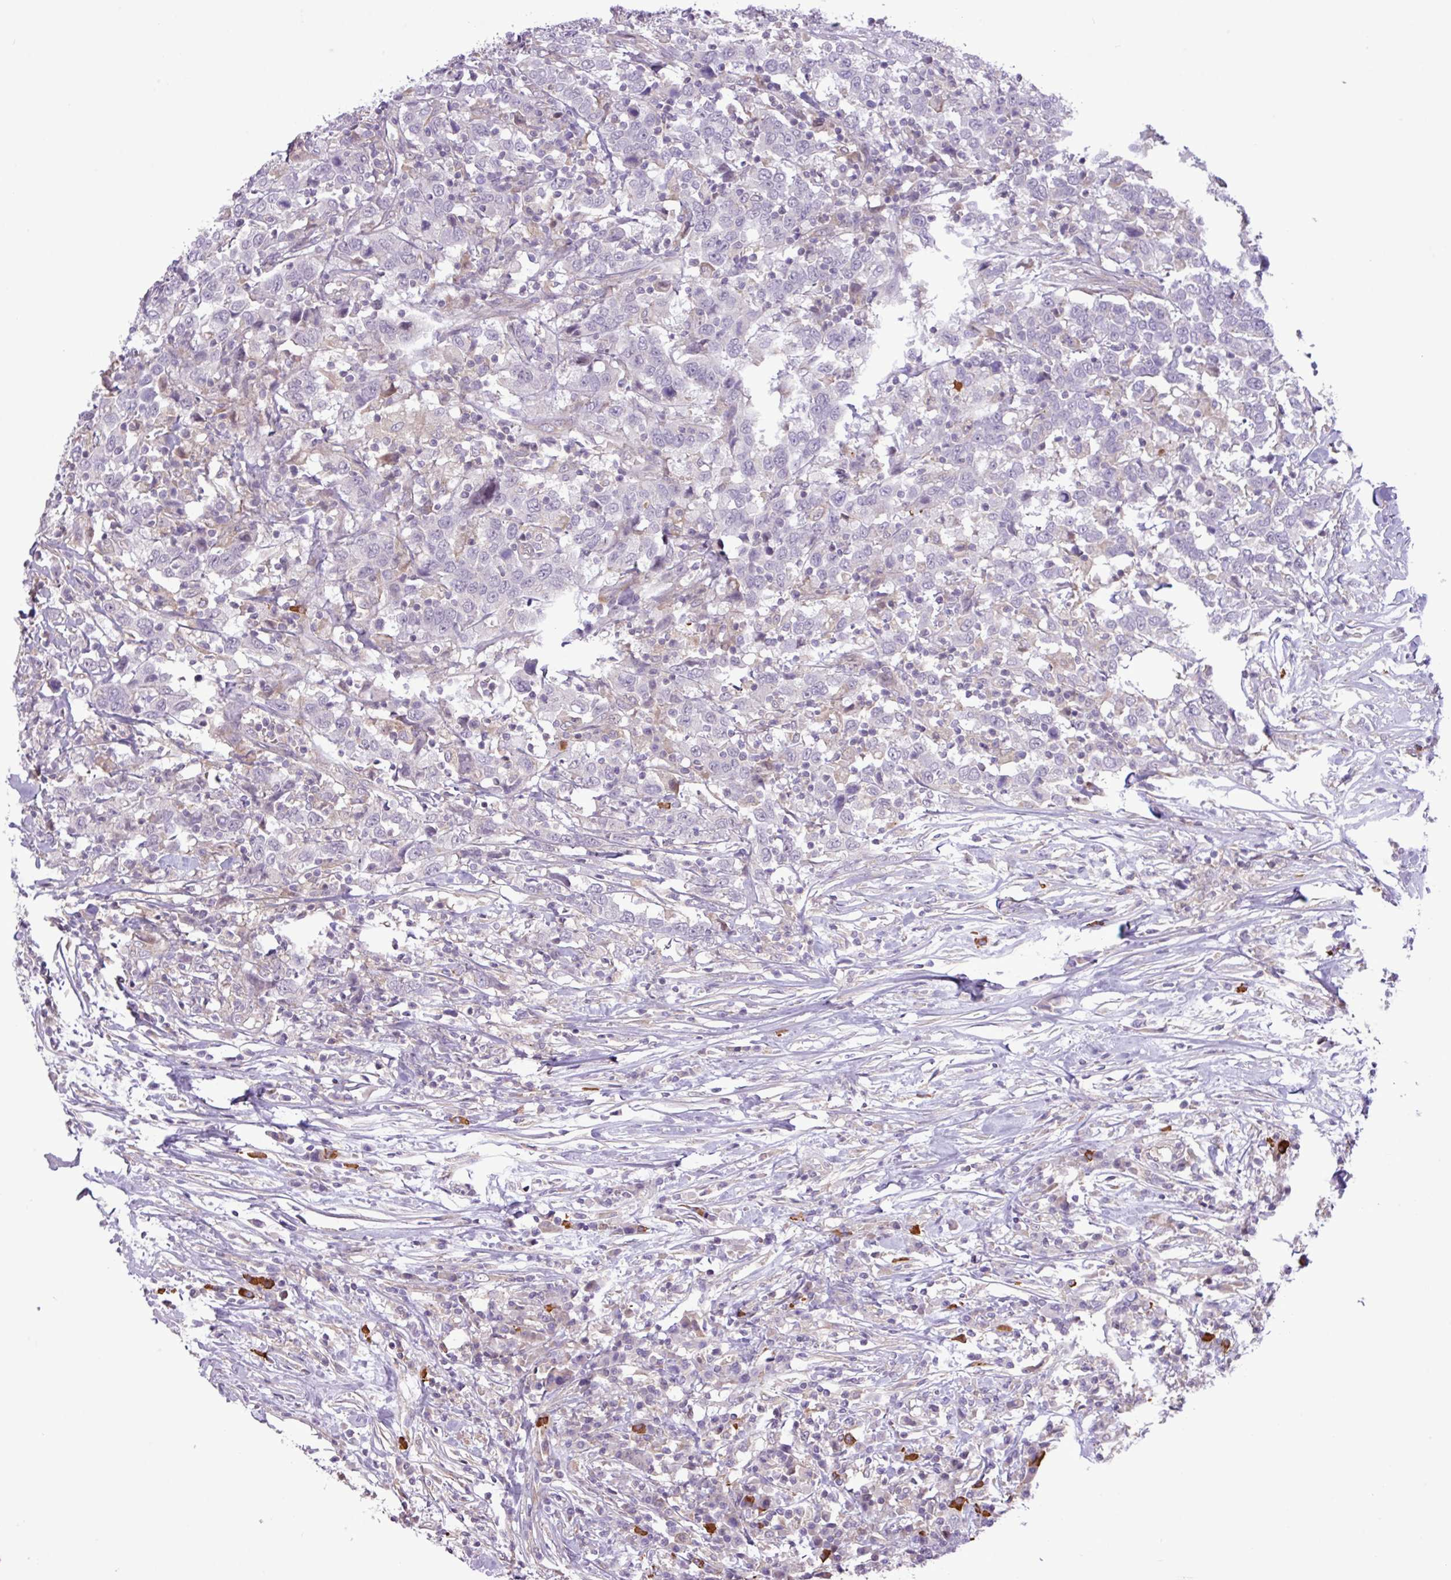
{"staining": {"intensity": "negative", "quantity": "none", "location": "none"}, "tissue": "urothelial cancer", "cell_type": "Tumor cells", "image_type": "cancer", "snomed": [{"axis": "morphology", "description": "Urothelial carcinoma, High grade"}, {"axis": "topography", "description": "Urinary bladder"}], "caption": "Urothelial cancer was stained to show a protein in brown. There is no significant expression in tumor cells. The staining was performed using DAB (3,3'-diaminobenzidine) to visualize the protein expression in brown, while the nuclei were stained in blue with hematoxylin (Magnification: 20x).", "gene": "FAM222B", "patient": {"sex": "male", "age": 61}}